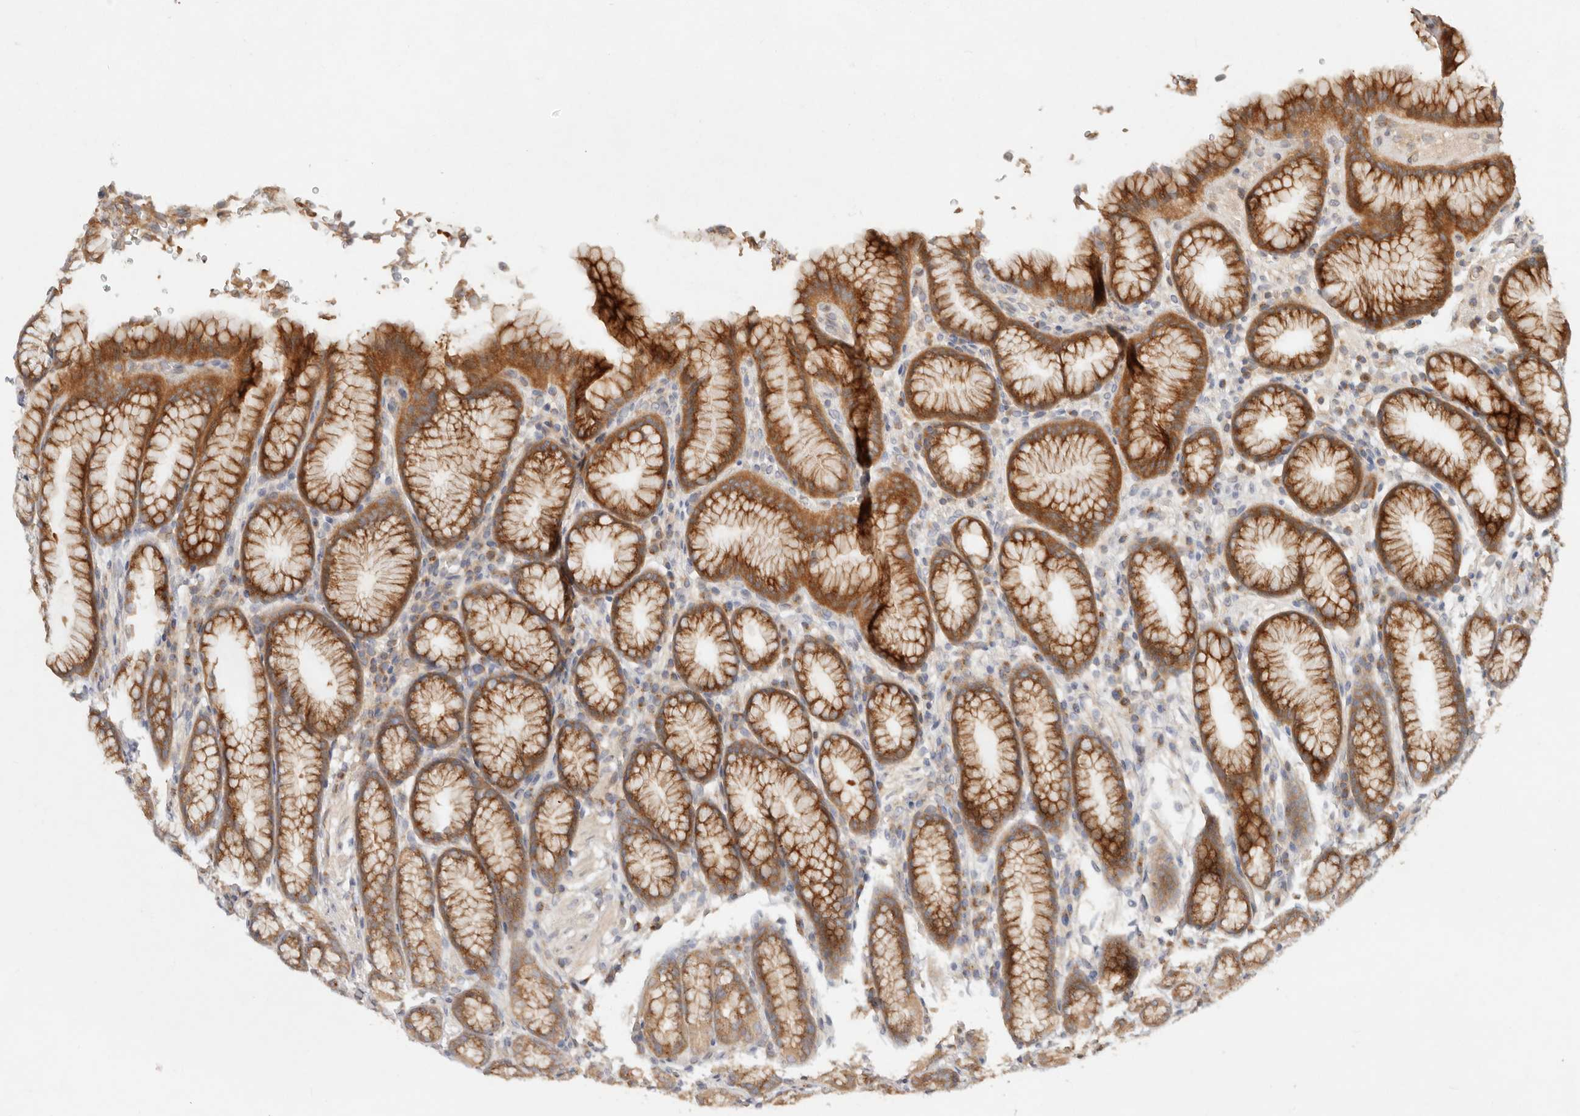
{"staining": {"intensity": "moderate", "quantity": ">75%", "location": "cytoplasmic/membranous"}, "tissue": "stomach", "cell_type": "Glandular cells", "image_type": "normal", "snomed": [{"axis": "morphology", "description": "Normal tissue, NOS"}, {"axis": "topography", "description": "Stomach"}], "caption": "This histopathology image displays benign stomach stained with IHC to label a protein in brown. The cytoplasmic/membranous of glandular cells show moderate positivity for the protein. Nuclei are counter-stained blue.", "gene": "HECTD3", "patient": {"sex": "male", "age": 42}}